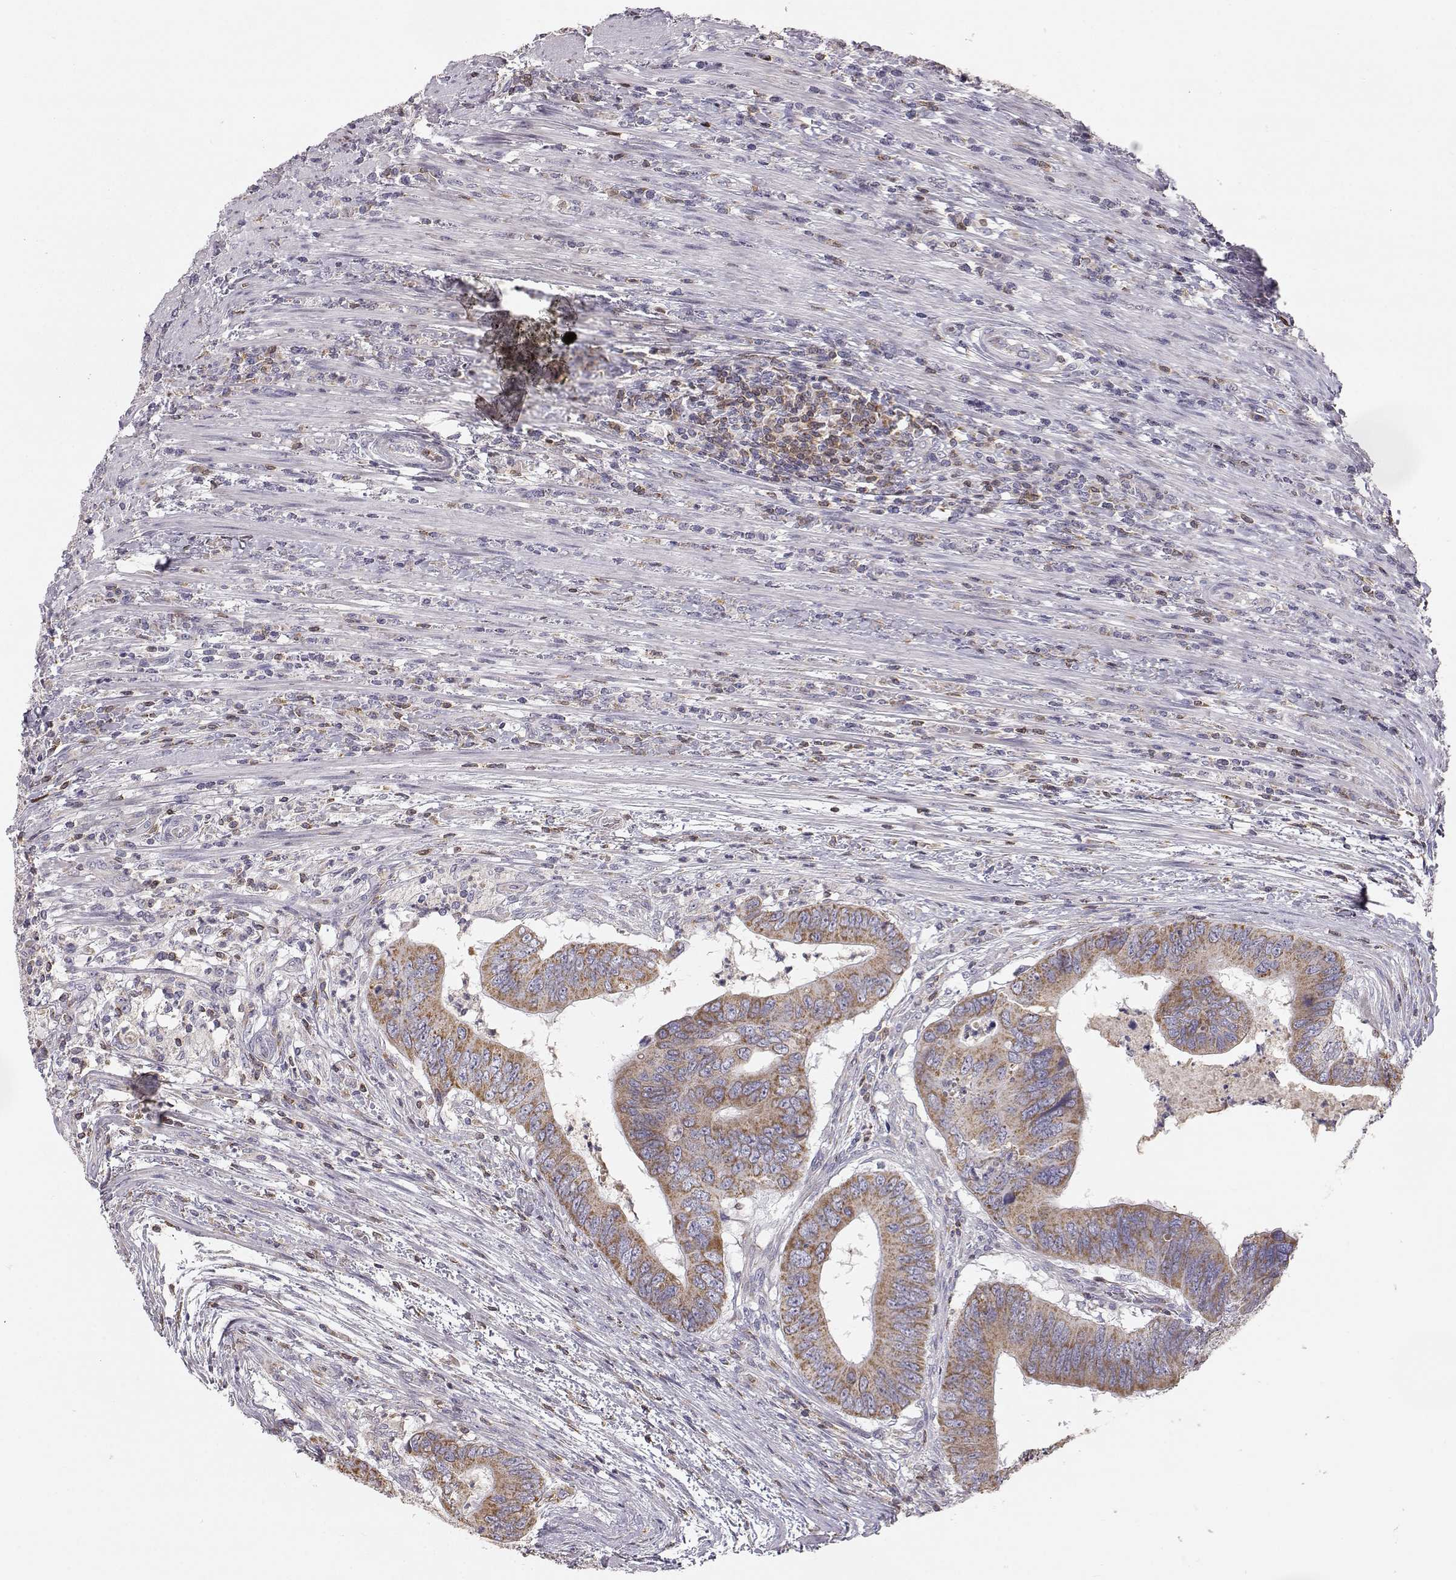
{"staining": {"intensity": "moderate", "quantity": ">75%", "location": "cytoplasmic/membranous"}, "tissue": "colorectal cancer", "cell_type": "Tumor cells", "image_type": "cancer", "snomed": [{"axis": "morphology", "description": "Adenocarcinoma, NOS"}, {"axis": "topography", "description": "Colon"}], "caption": "Protein staining shows moderate cytoplasmic/membranous expression in approximately >75% of tumor cells in colorectal cancer.", "gene": "GRAP2", "patient": {"sex": "male", "age": 53}}